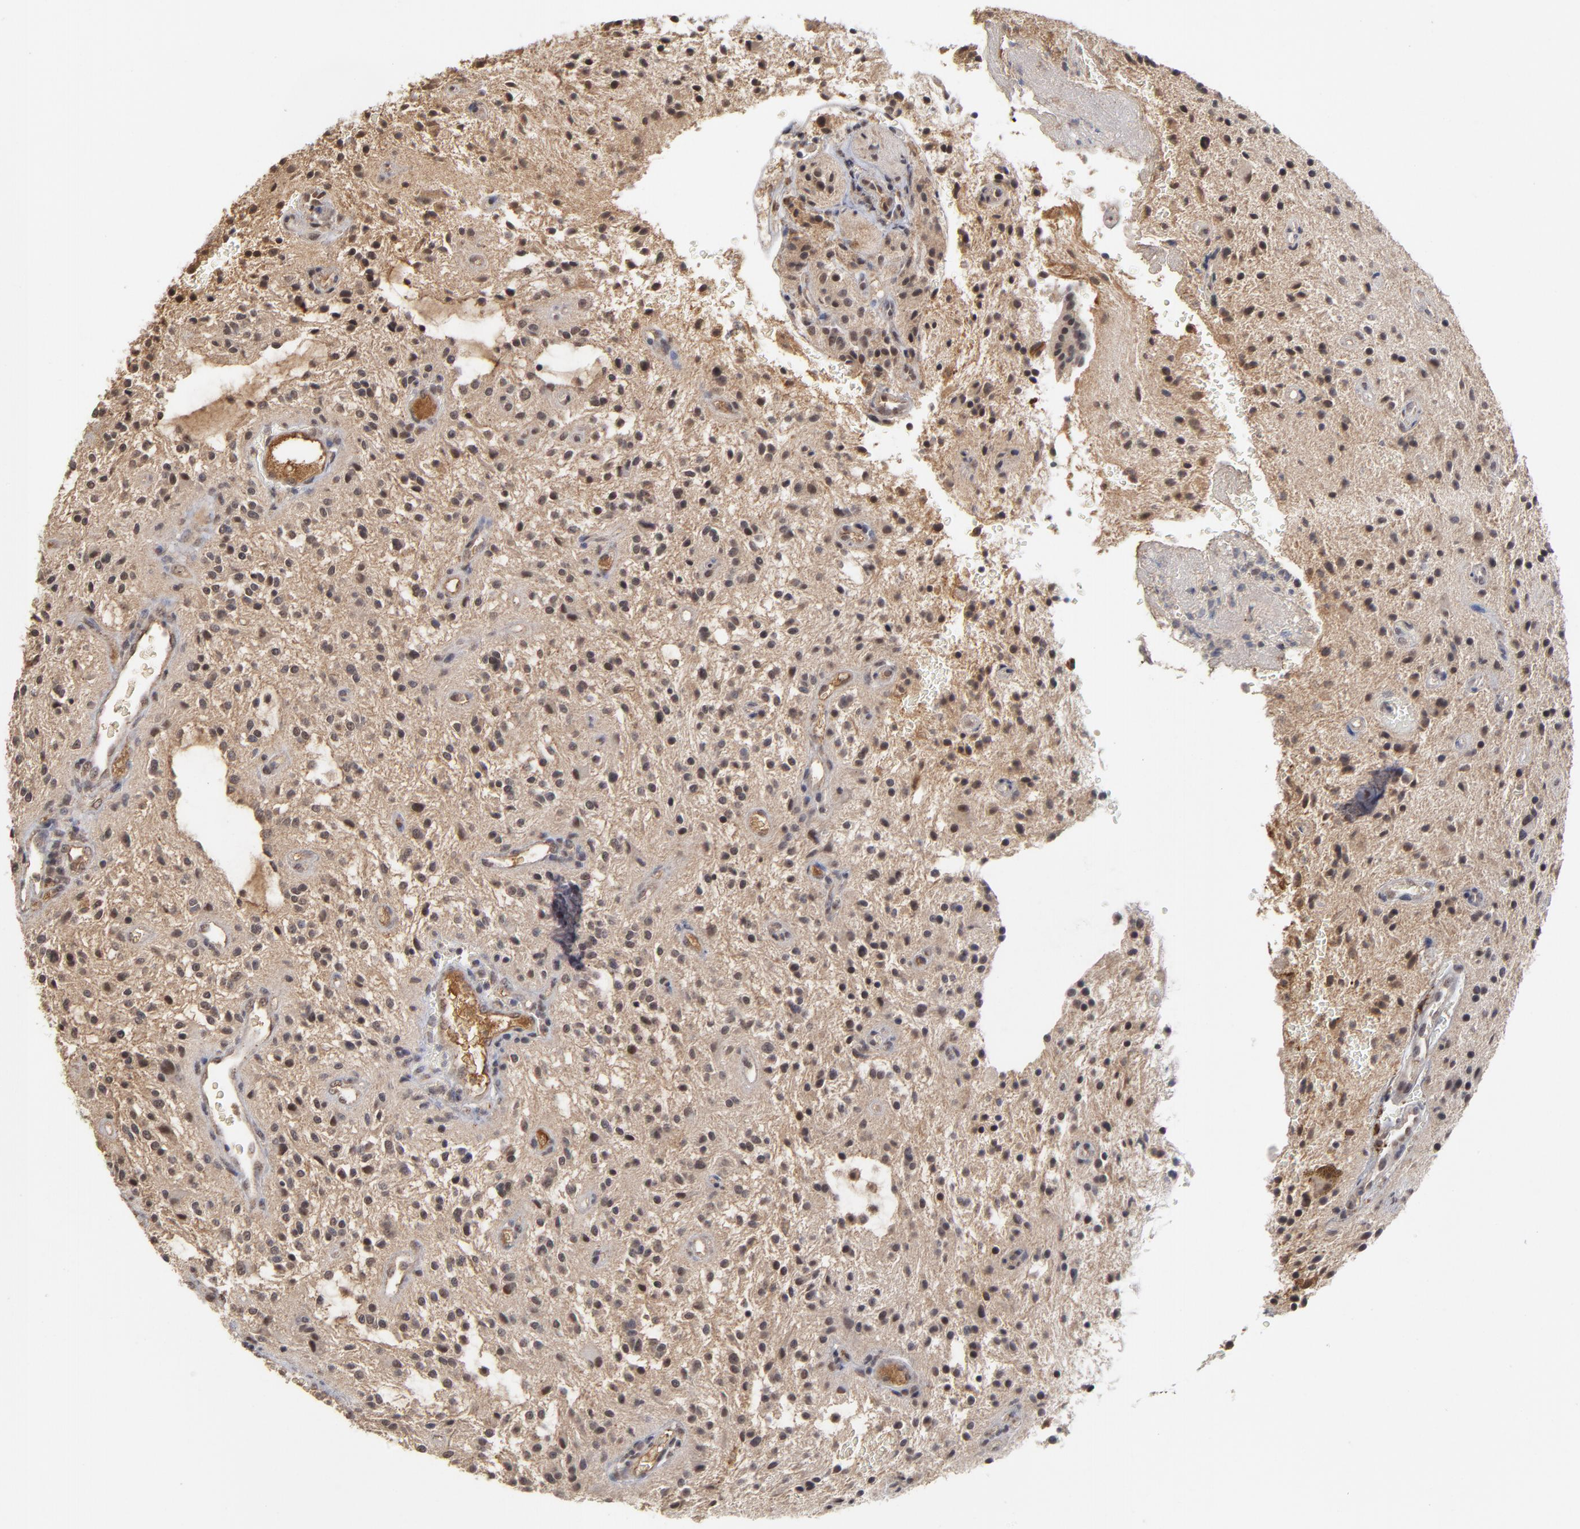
{"staining": {"intensity": "negative", "quantity": "none", "location": "none"}, "tissue": "glioma", "cell_type": "Tumor cells", "image_type": "cancer", "snomed": [{"axis": "morphology", "description": "Glioma, malignant, NOS"}, {"axis": "topography", "description": "Cerebellum"}], "caption": "An immunohistochemistry (IHC) image of glioma is shown. There is no staining in tumor cells of glioma. Nuclei are stained in blue.", "gene": "WSB1", "patient": {"sex": "female", "age": 10}}